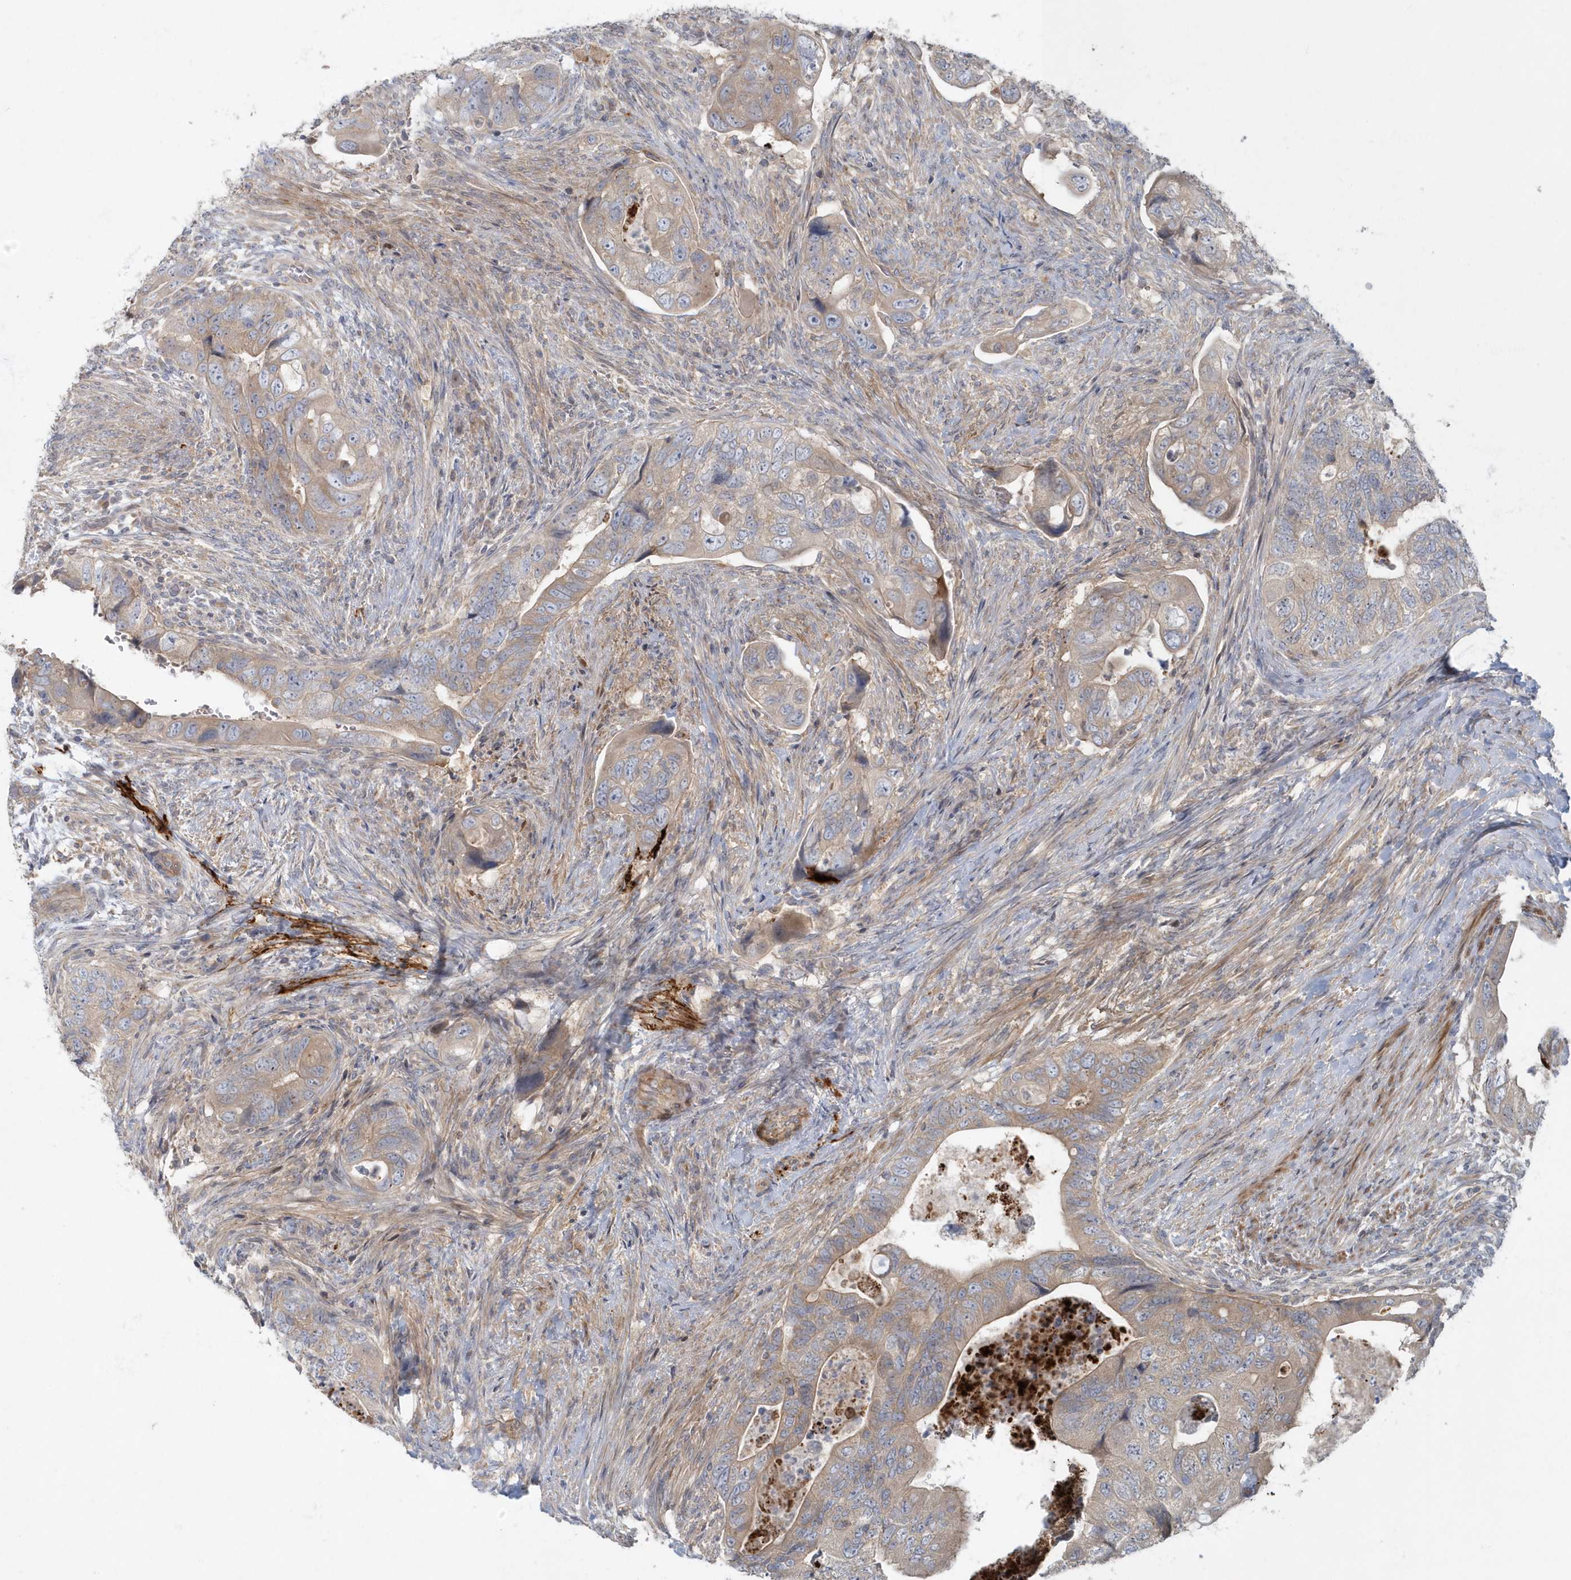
{"staining": {"intensity": "weak", "quantity": "25%-75%", "location": "cytoplasmic/membranous"}, "tissue": "colorectal cancer", "cell_type": "Tumor cells", "image_type": "cancer", "snomed": [{"axis": "morphology", "description": "Adenocarcinoma, NOS"}, {"axis": "topography", "description": "Rectum"}], "caption": "Colorectal adenocarcinoma stained for a protein (brown) exhibits weak cytoplasmic/membranous positive positivity in approximately 25%-75% of tumor cells.", "gene": "ARHGEF38", "patient": {"sex": "male", "age": 63}}